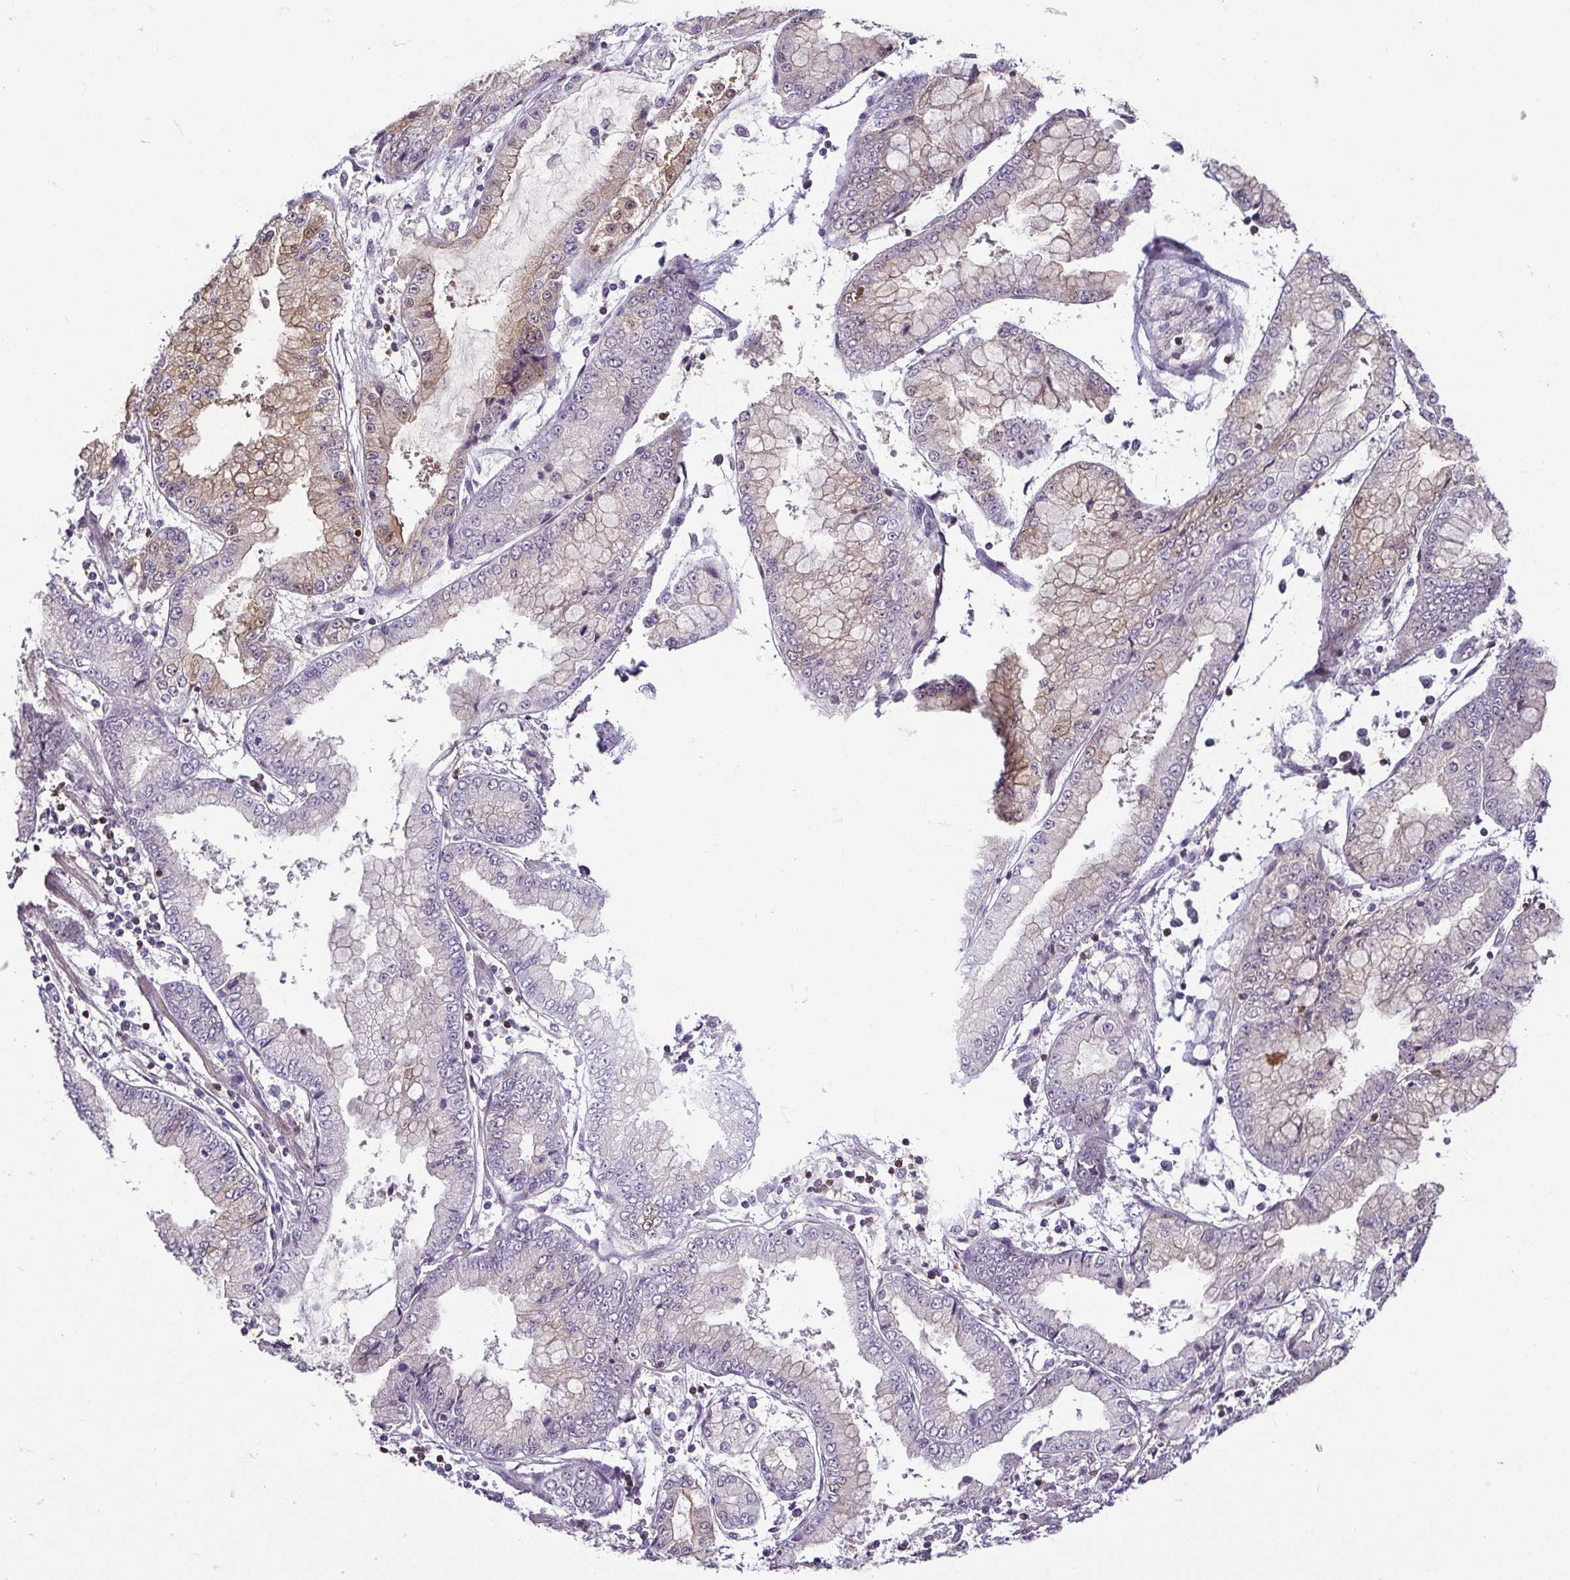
{"staining": {"intensity": "weak", "quantity": "25%-75%", "location": "cytoplasmic/membranous"}, "tissue": "stomach cancer", "cell_type": "Tumor cells", "image_type": "cancer", "snomed": [{"axis": "morphology", "description": "Adenocarcinoma, NOS"}, {"axis": "topography", "description": "Stomach, upper"}], "caption": "Adenocarcinoma (stomach) stained with a brown dye reveals weak cytoplasmic/membranous positive expression in approximately 25%-75% of tumor cells.", "gene": "HOPX", "patient": {"sex": "female", "age": 74}}